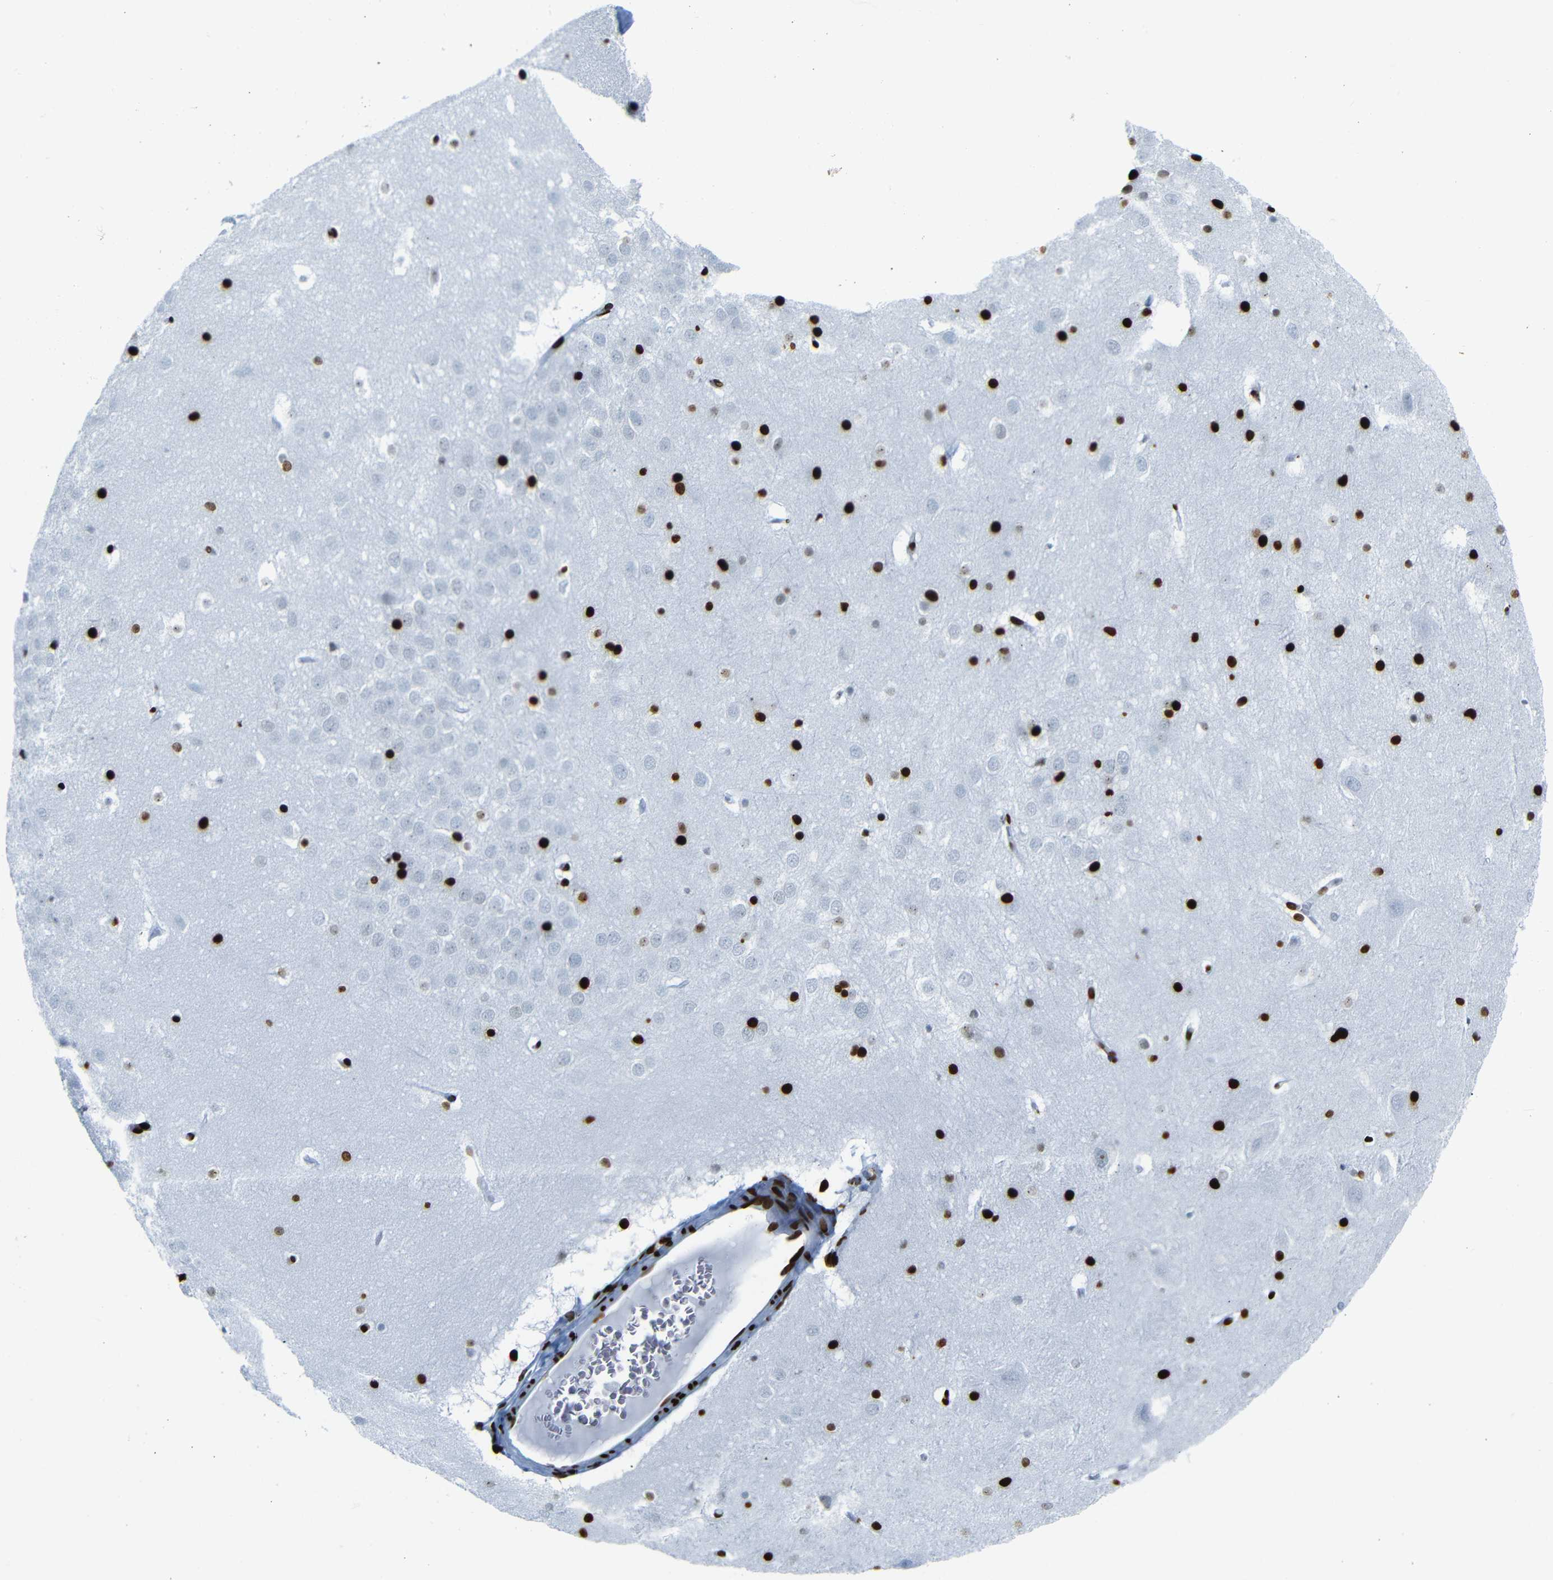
{"staining": {"intensity": "strong", "quantity": "25%-75%", "location": "nuclear"}, "tissue": "hippocampus", "cell_type": "Glial cells", "image_type": "normal", "snomed": [{"axis": "morphology", "description": "Normal tissue, NOS"}, {"axis": "topography", "description": "Hippocampus"}], "caption": "This histopathology image shows immunohistochemistry staining of normal hippocampus, with high strong nuclear expression in approximately 25%-75% of glial cells.", "gene": "NPIPB15", "patient": {"sex": "male", "age": 45}}